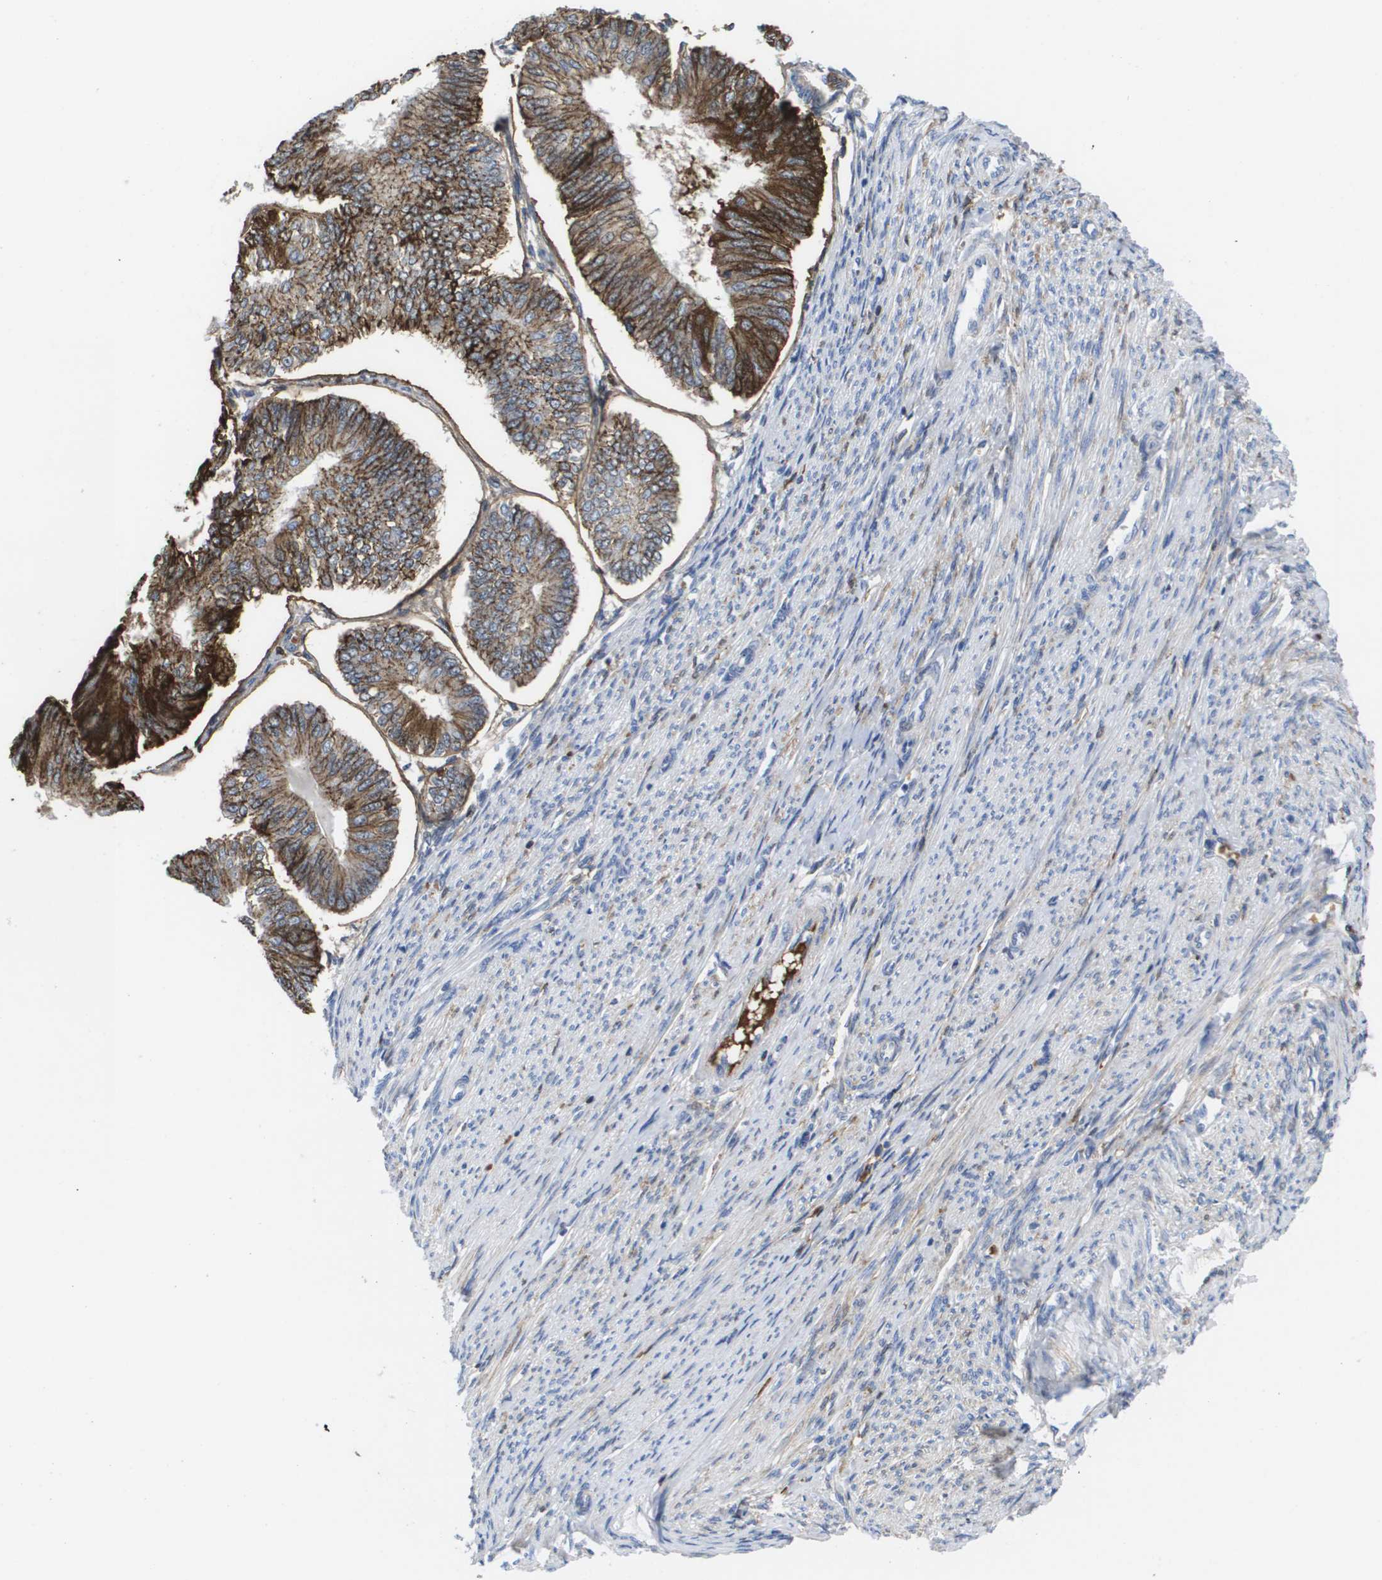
{"staining": {"intensity": "strong", "quantity": ">75%", "location": "cytoplasmic/membranous"}, "tissue": "endometrial cancer", "cell_type": "Tumor cells", "image_type": "cancer", "snomed": [{"axis": "morphology", "description": "Adenocarcinoma, NOS"}, {"axis": "topography", "description": "Endometrium"}], "caption": "Human endometrial adenocarcinoma stained with a protein marker displays strong staining in tumor cells.", "gene": "SERPINC1", "patient": {"sex": "female", "age": 58}}